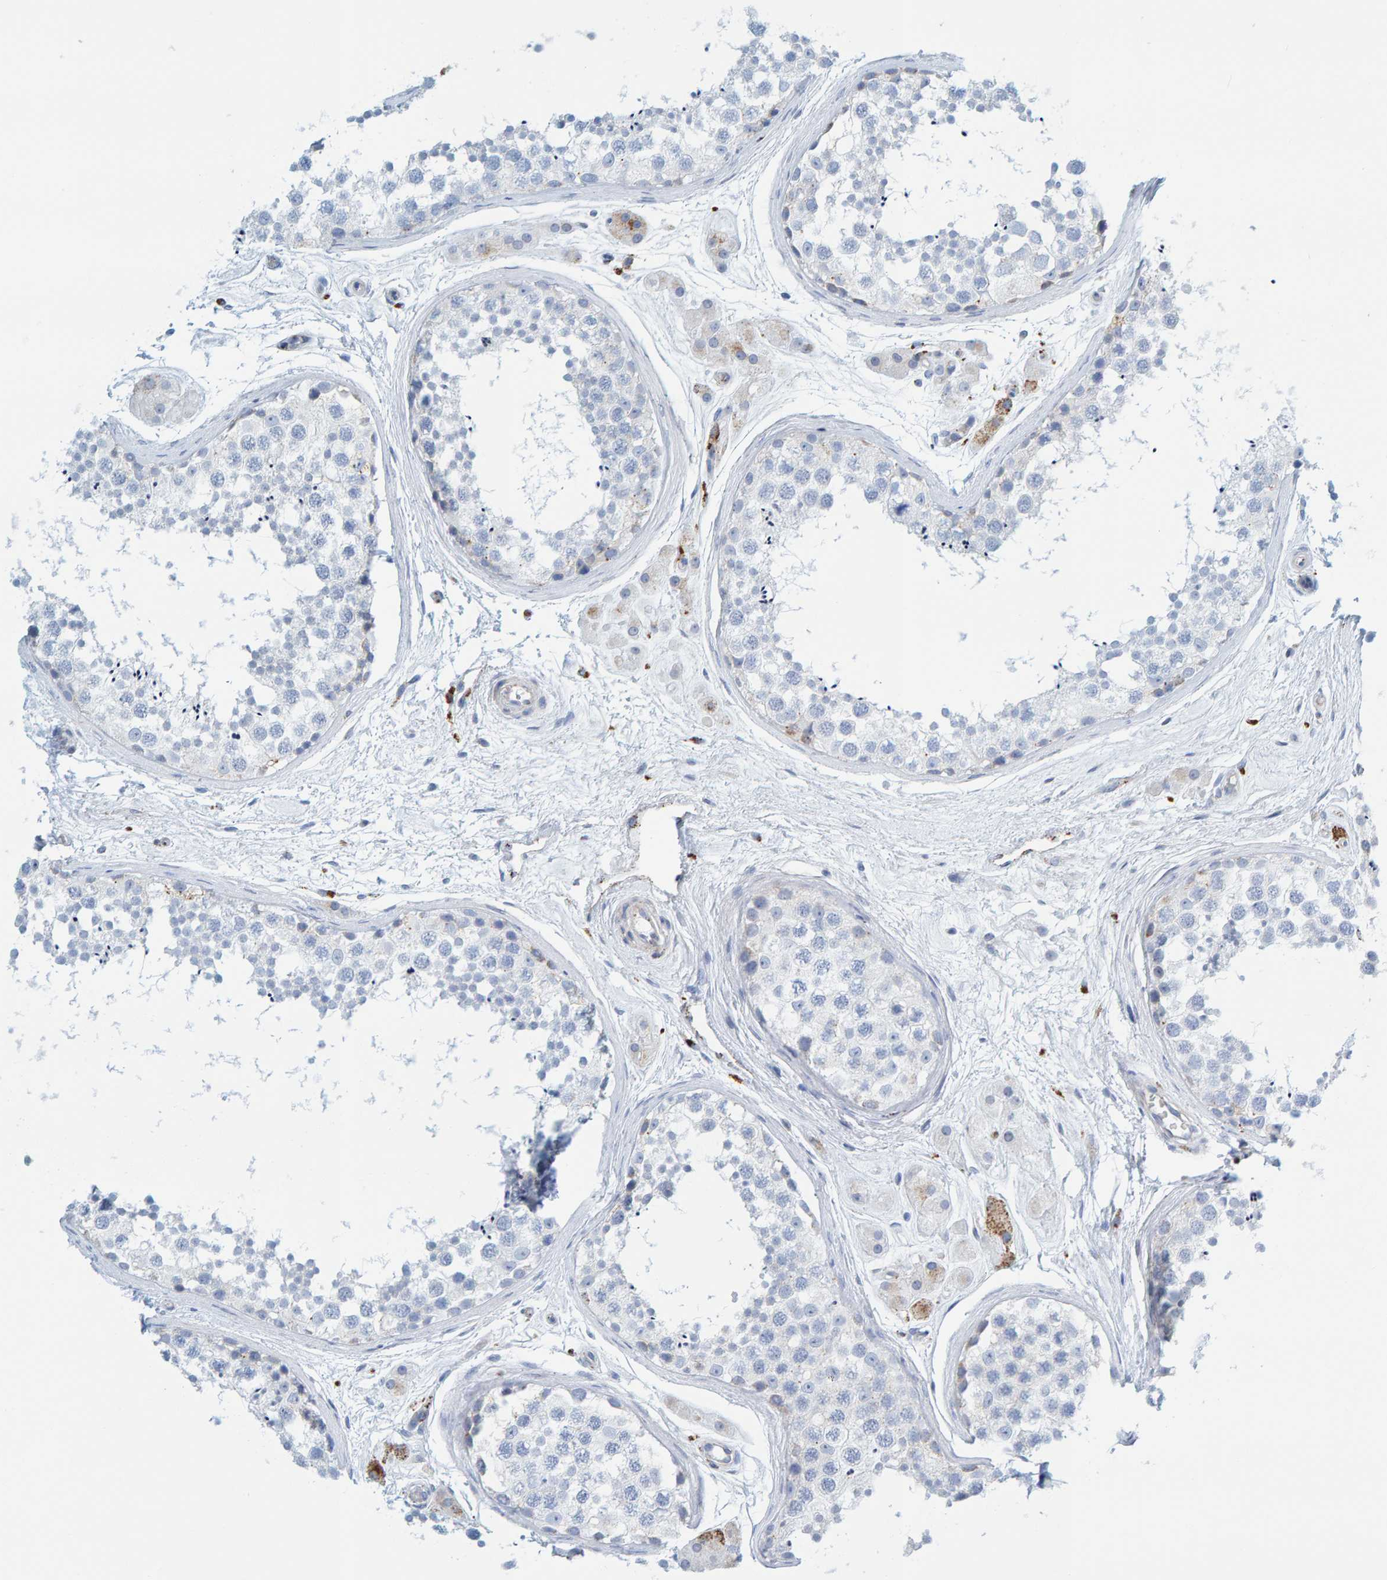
{"staining": {"intensity": "negative", "quantity": "none", "location": "none"}, "tissue": "testis", "cell_type": "Cells in seminiferous ducts", "image_type": "normal", "snomed": [{"axis": "morphology", "description": "Normal tissue, NOS"}, {"axis": "topography", "description": "Testis"}], "caption": "The photomicrograph reveals no staining of cells in seminiferous ducts in unremarkable testis.", "gene": "BIN3", "patient": {"sex": "male", "age": 56}}